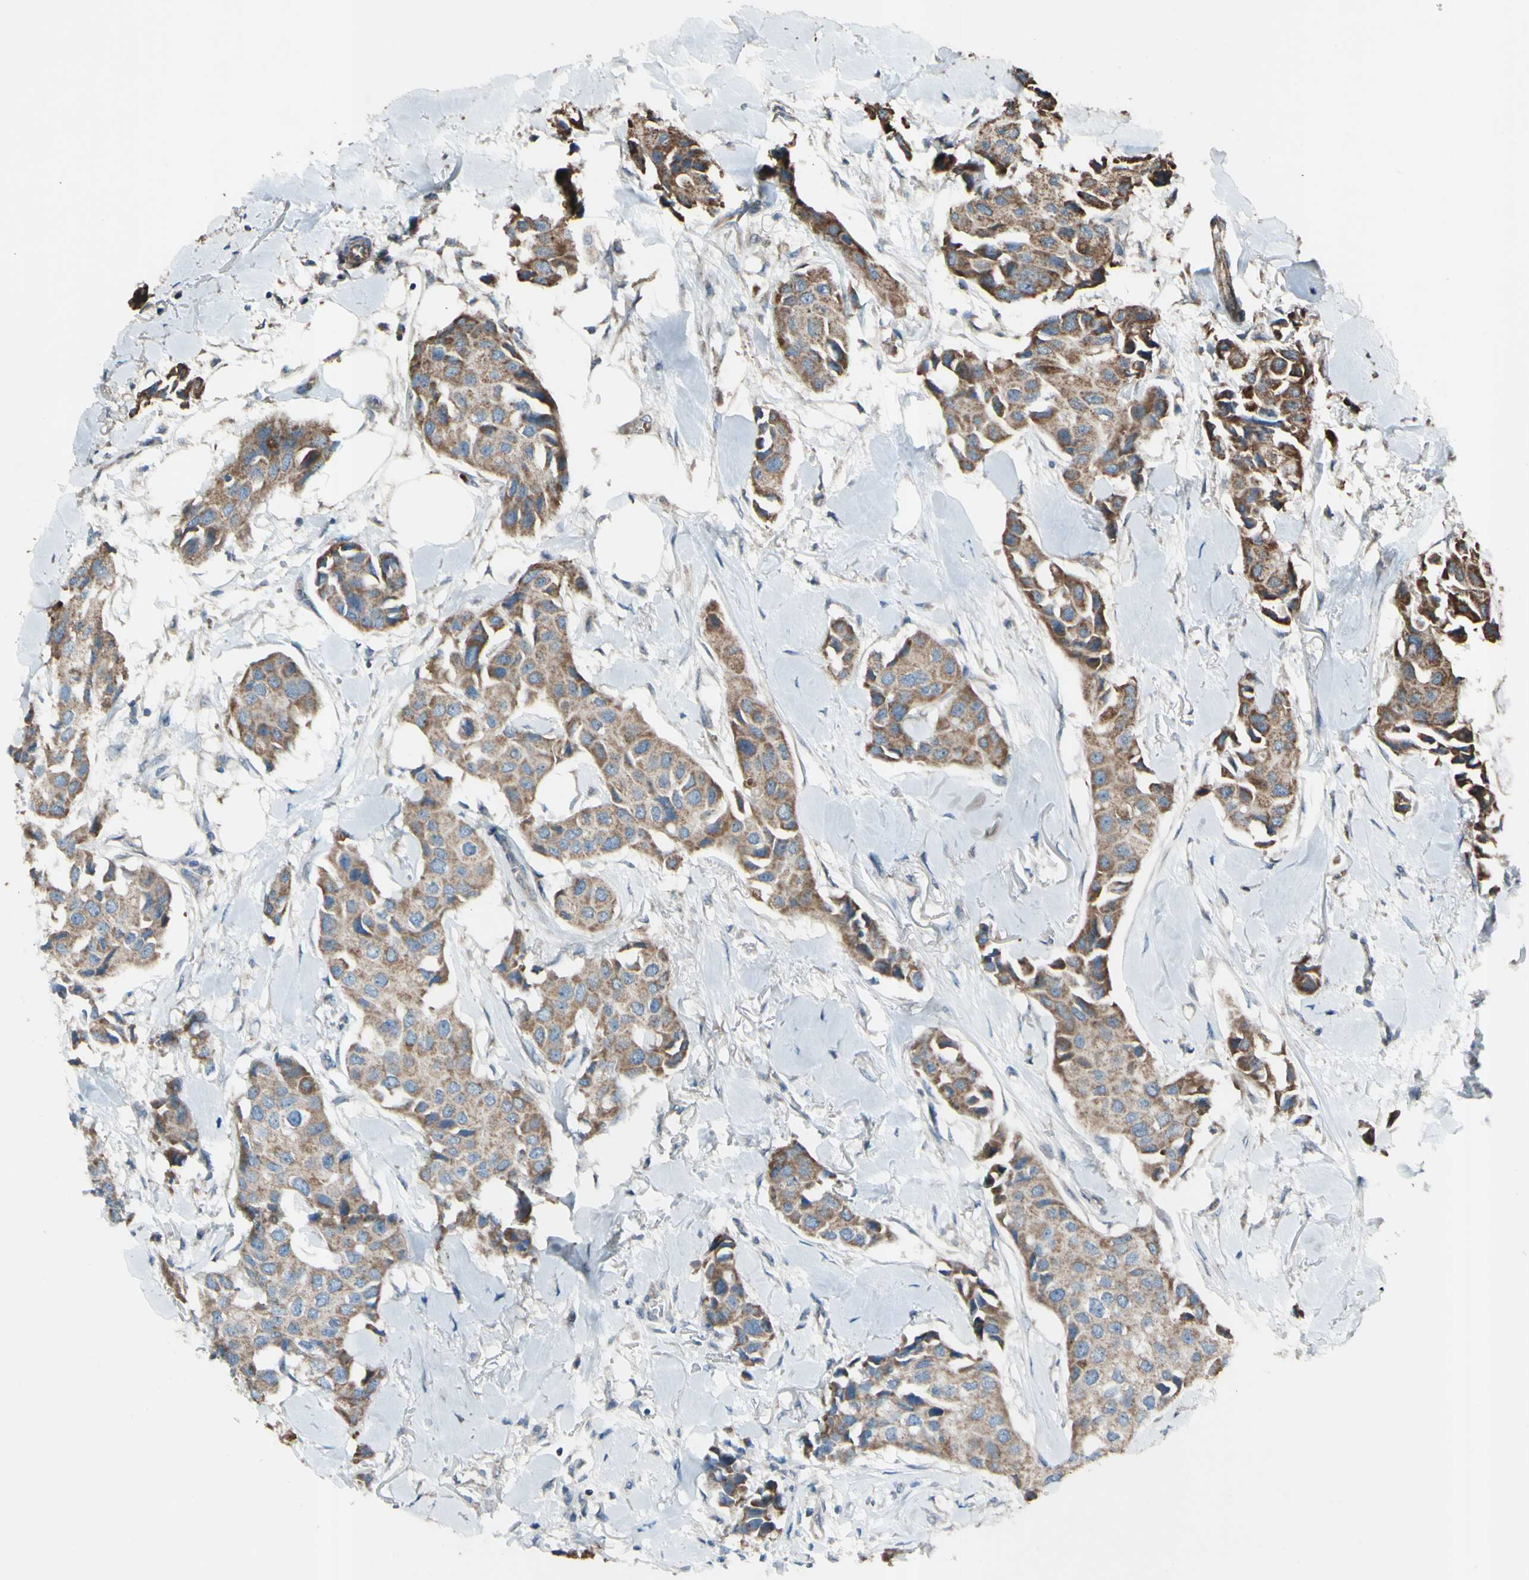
{"staining": {"intensity": "moderate", "quantity": ">75%", "location": "cytoplasmic/membranous"}, "tissue": "breast cancer", "cell_type": "Tumor cells", "image_type": "cancer", "snomed": [{"axis": "morphology", "description": "Duct carcinoma"}, {"axis": "topography", "description": "Breast"}], "caption": "This photomicrograph shows breast cancer (intraductal carcinoma) stained with immunohistochemistry to label a protein in brown. The cytoplasmic/membranous of tumor cells show moderate positivity for the protein. Nuclei are counter-stained blue.", "gene": "ACOT8", "patient": {"sex": "female", "age": 80}}